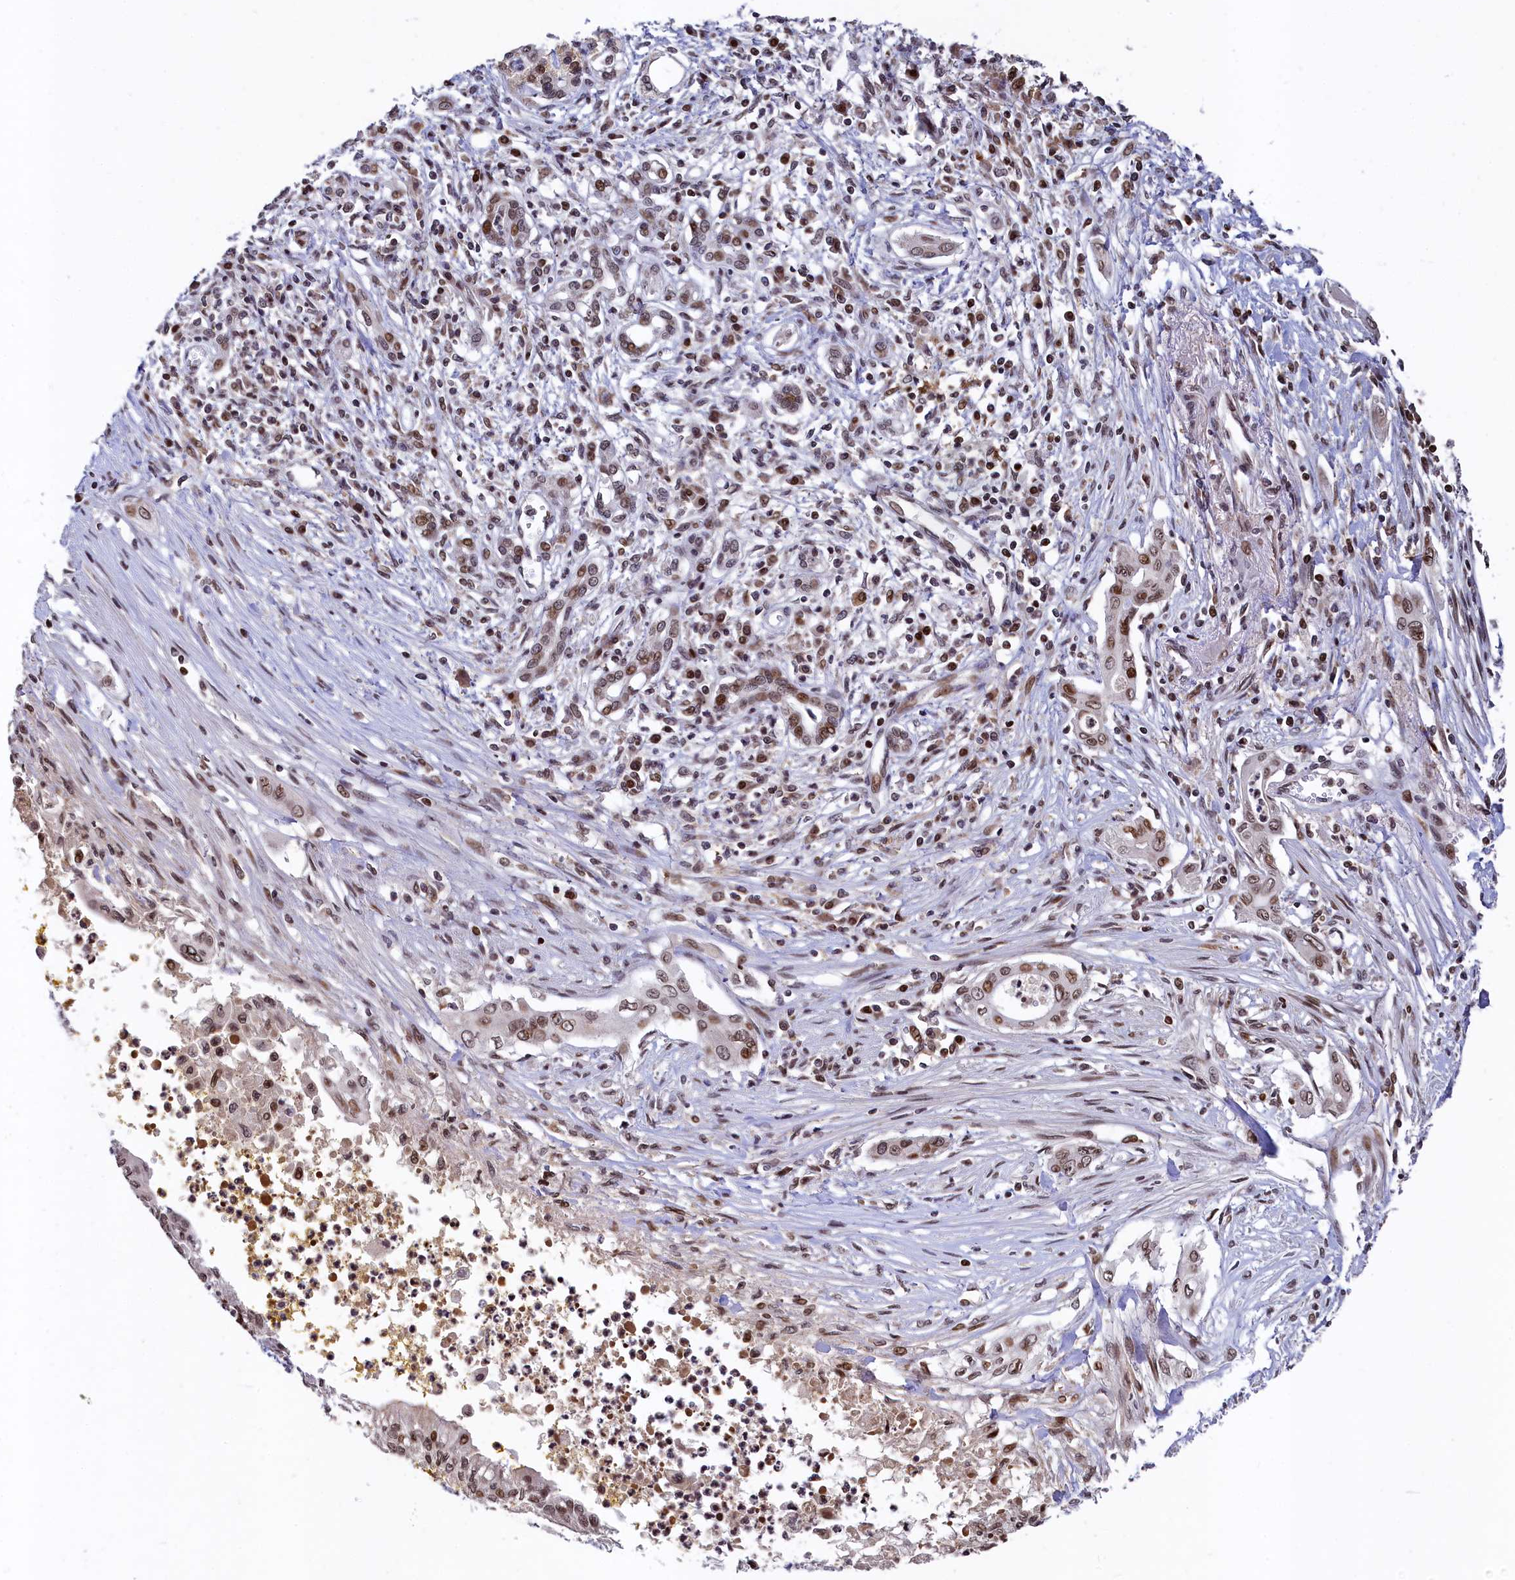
{"staining": {"intensity": "moderate", "quantity": ">75%", "location": "nuclear"}, "tissue": "pancreatic cancer", "cell_type": "Tumor cells", "image_type": "cancer", "snomed": [{"axis": "morphology", "description": "Adenocarcinoma, NOS"}, {"axis": "topography", "description": "Pancreas"}], "caption": "Immunohistochemical staining of pancreatic adenocarcinoma demonstrates medium levels of moderate nuclear protein positivity in approximately >75% of tumor cells.", "gene": "FAM217B", "patient": {"sex": "male", "age": 58}}